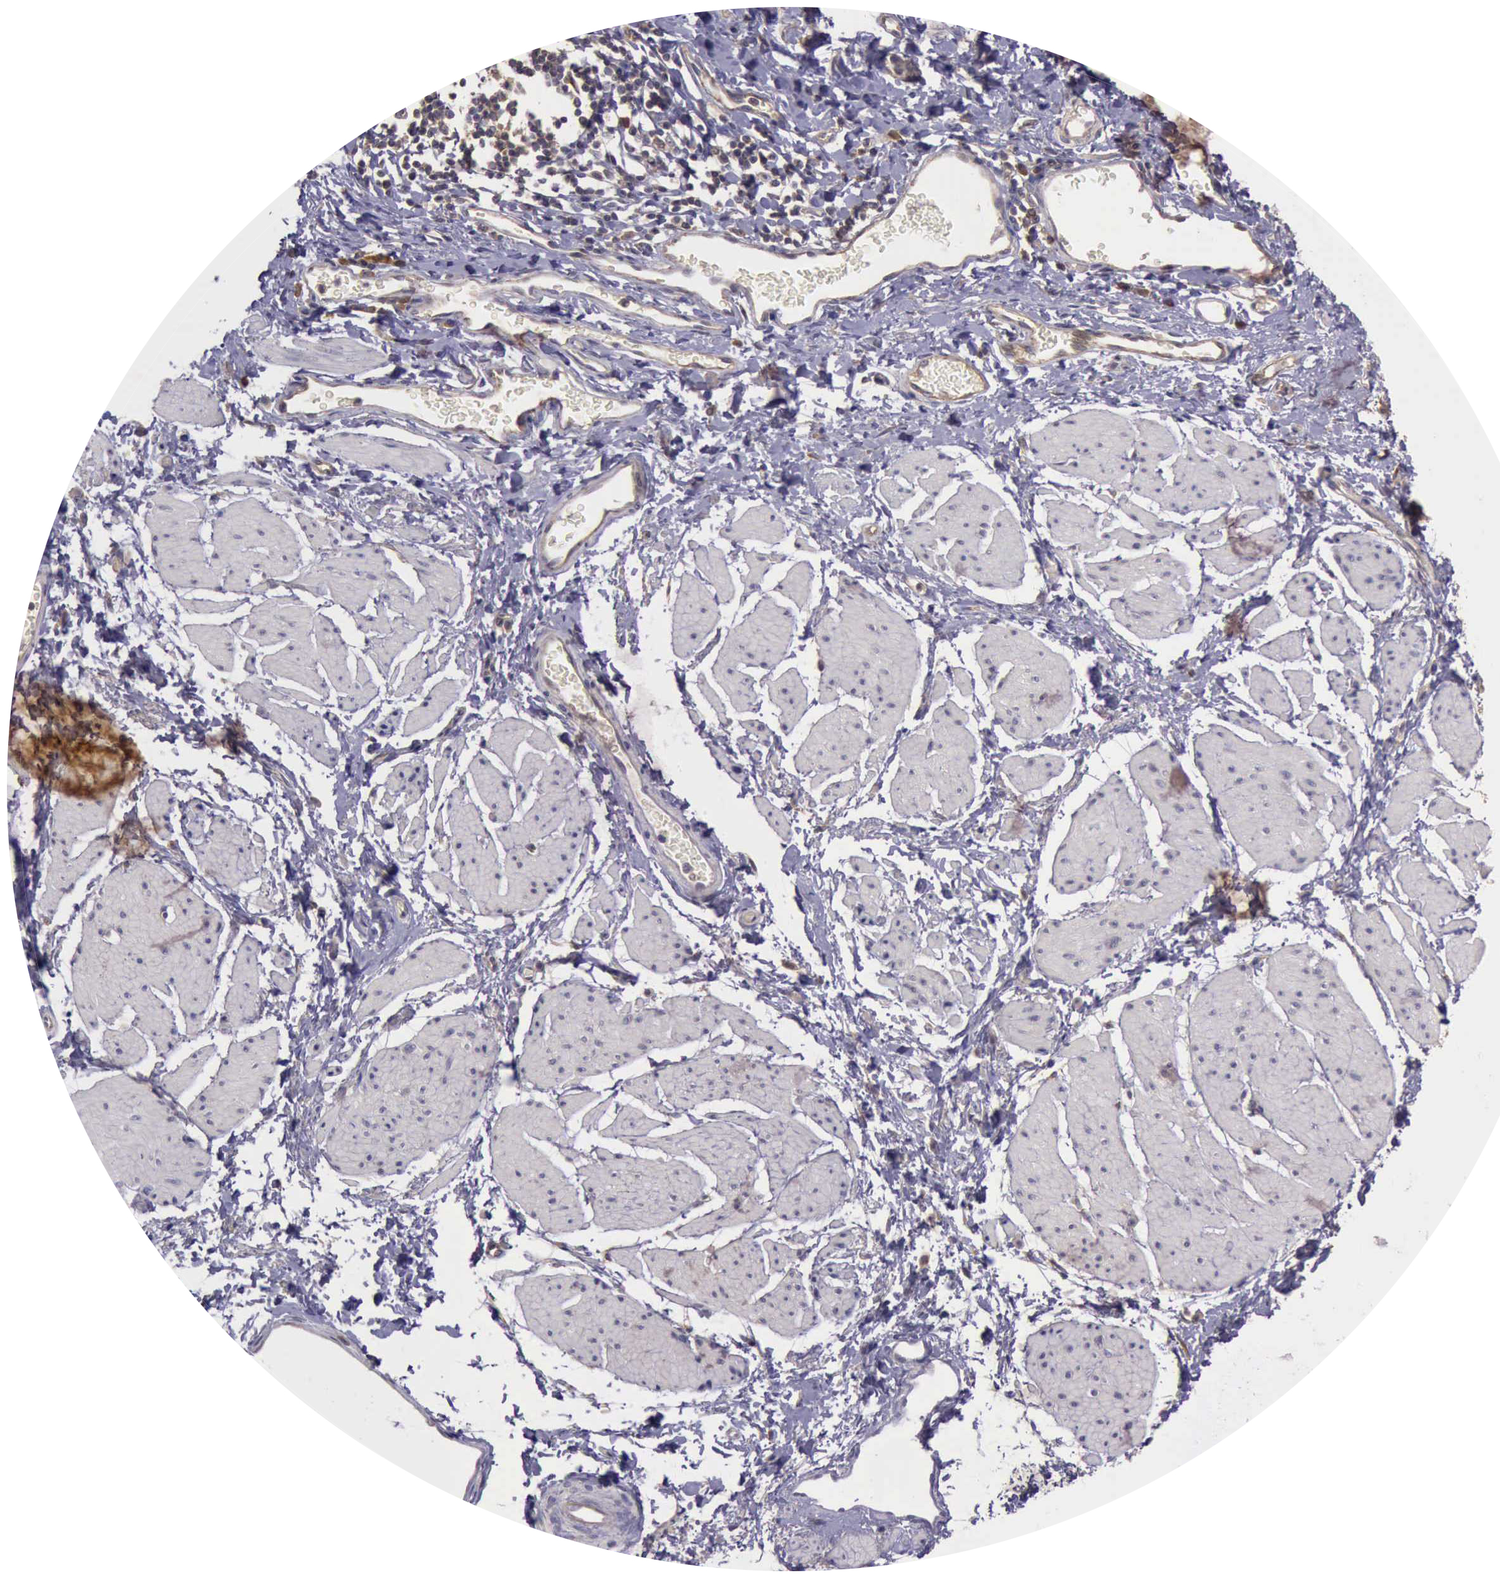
{"staining": {"intensity": "moderate", "quantity": "25%-75%", "location": "cytoplasmic/membranous"}, "tissue": "esophagus", "cell_type": "Squamous epithelial cells", "image_type": "normal", "snomed": [{"axis": "morphology", "description": "Normal tissue, NOS"}, {"axis": "topography", "description": "Esophagus"}], "caption": "Immunohistochemistry image of benign esophagus stained for a protein (brown), which displays medium levels of moderate cytoplasmic/membranous expression in about 25%-75% of squamous epithelial cells.", "gene": "EIF5", "patient": {"sex": "male", "age": 70}}